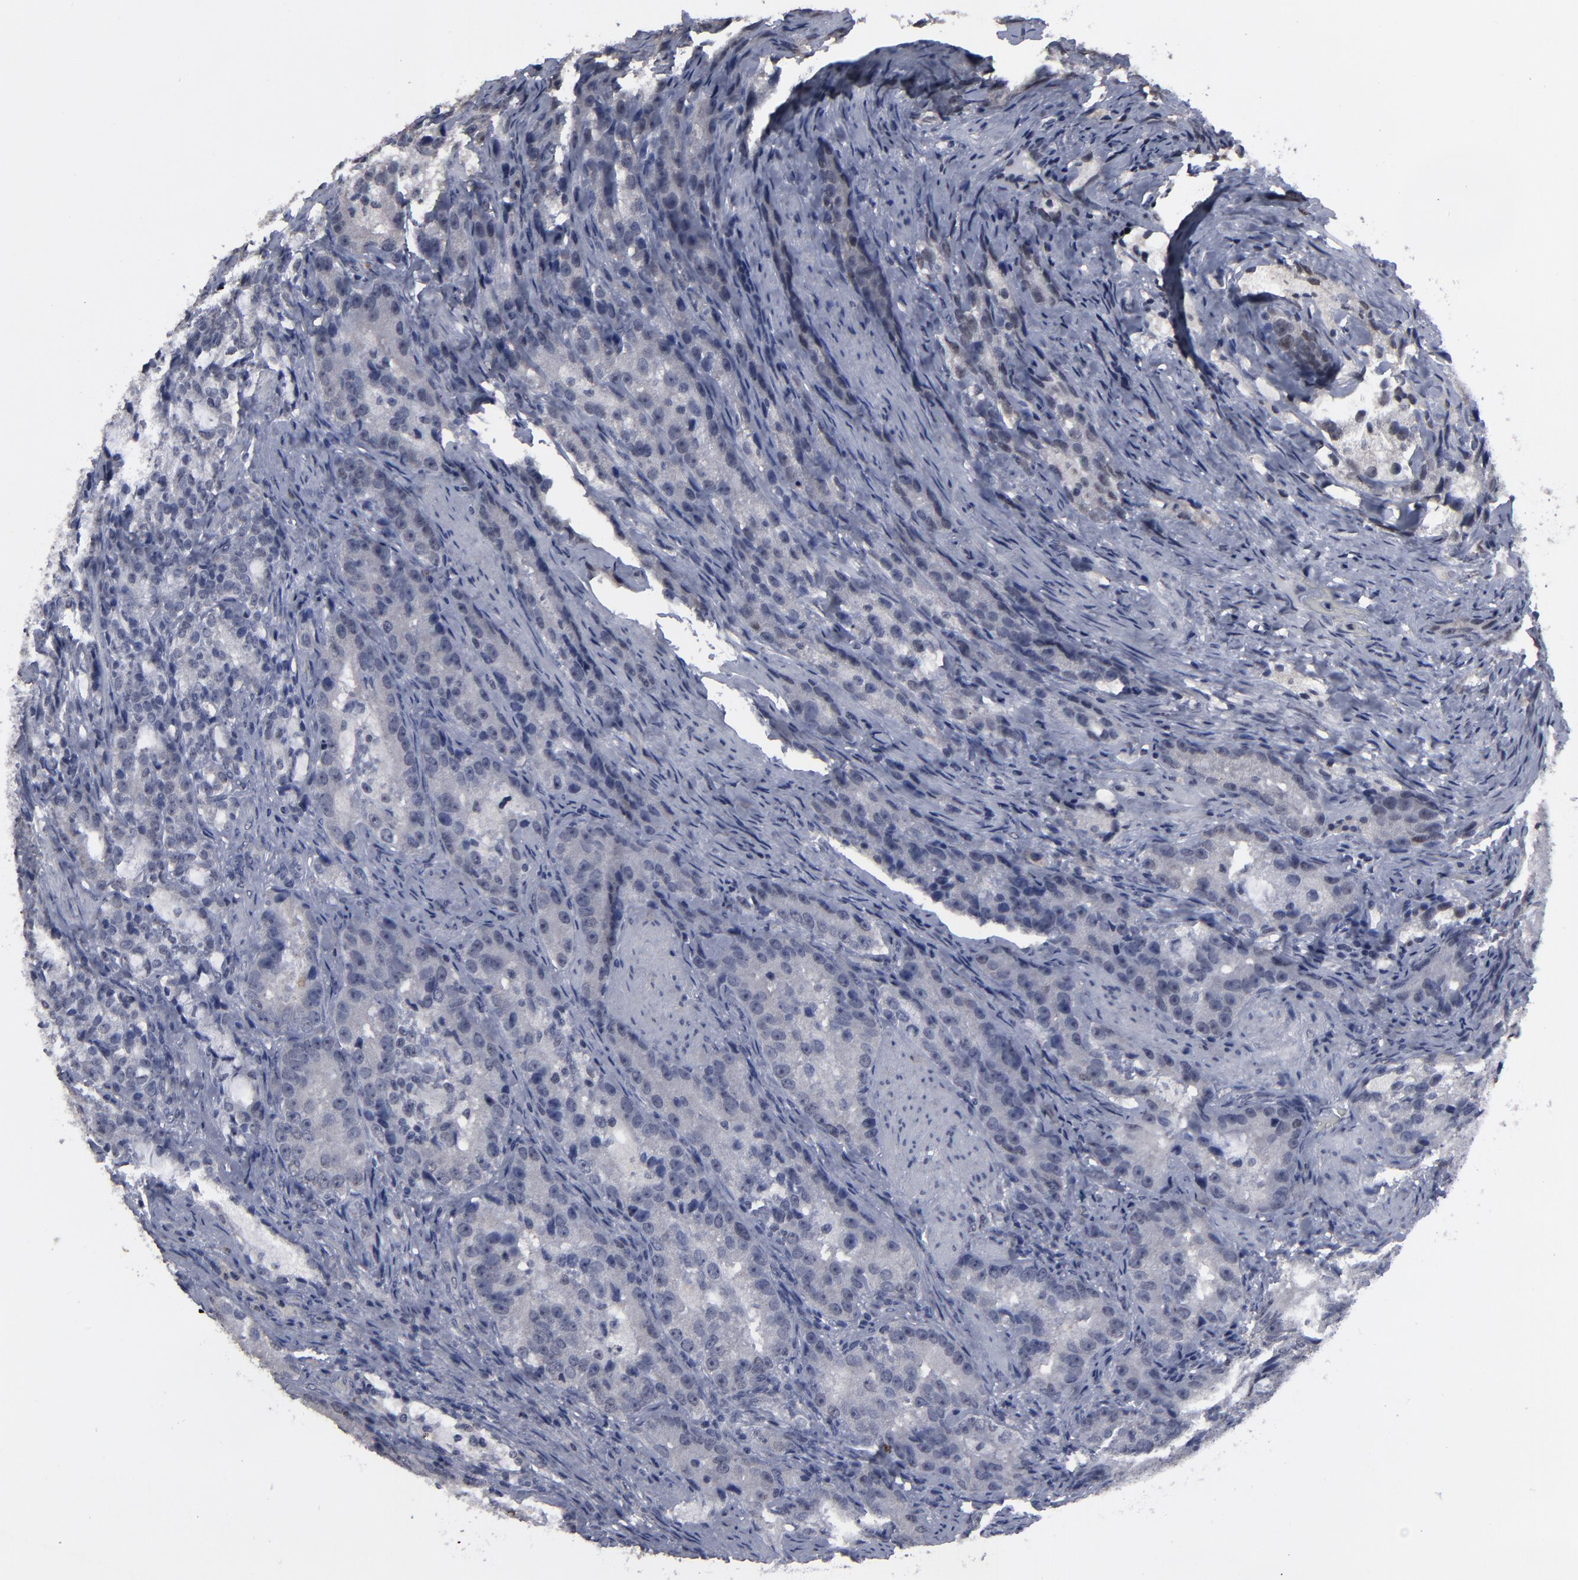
{"staining": {"intensity": "negative", "quantity": "none", "location": "none"}, "tissue": "prostate cancer", "cell_type": "Tumor cells", "image_type": "cancer", "snomed": [{"axis": "morphology", "description": "Adenocarcinoma, High grade"}, {"axis": "topography", "description": "Prostate"}], "caption": "An IHC histopathology image of prostate cancer (high-grade adenocarcinoma) is shown. There is no staining in tumor cells of prostate cancer (high-grade adenocarcinoma).", "gene": "SSRP1", "patient": {"sex": "male", "age": 63}}